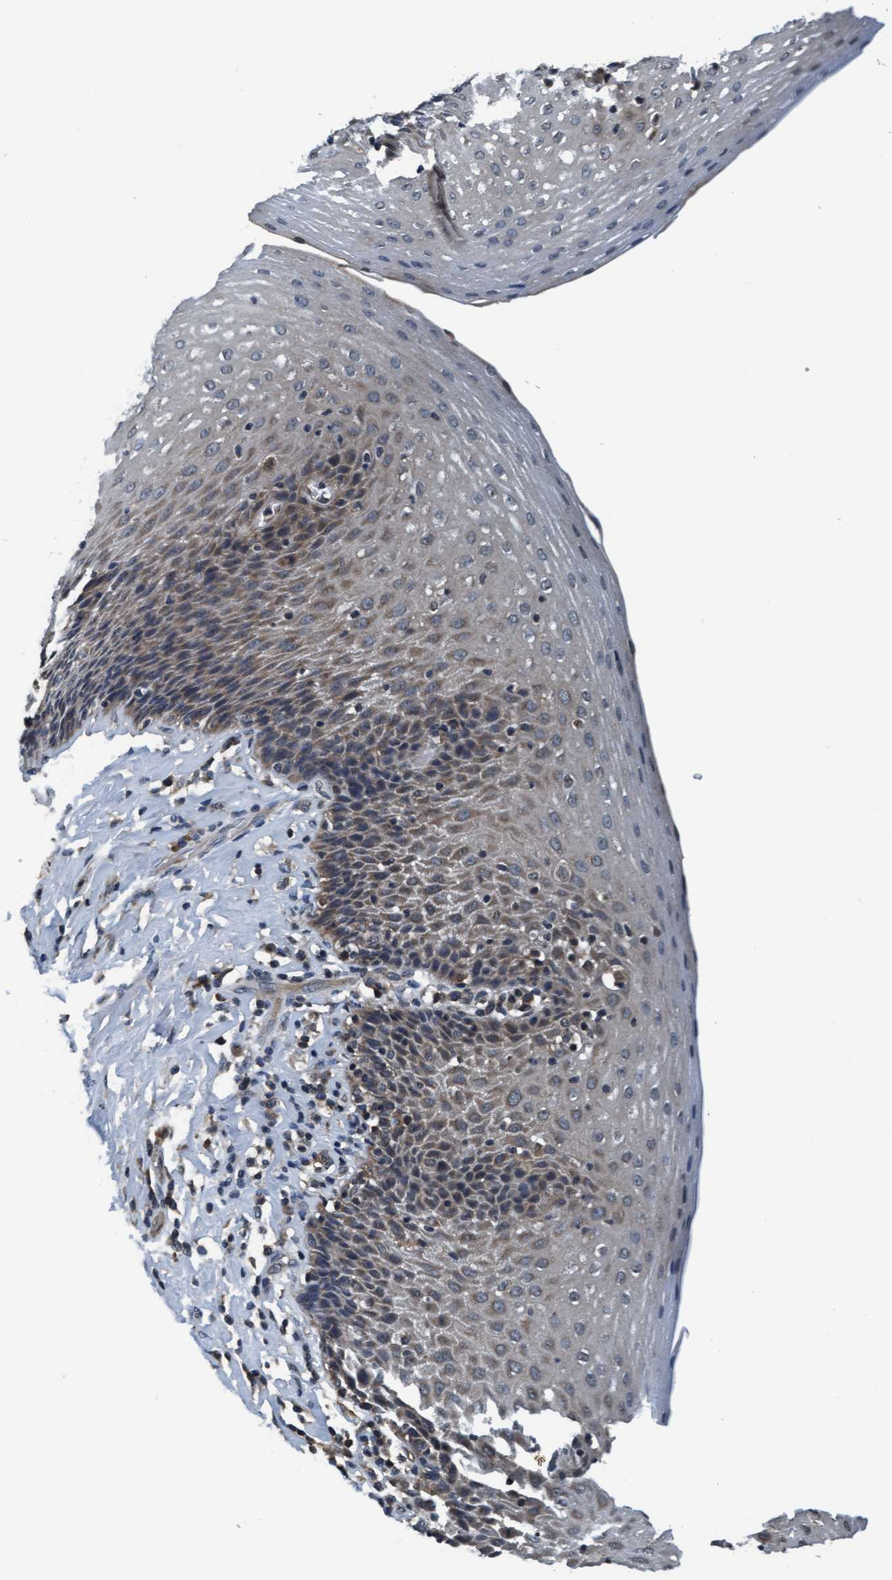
{"staining": {"intensity": "moderate", "quantity": ">75%", "location": "cytoplasmic/membranous"}, "tissue": "esophagus", "cell_type": "Squamous epithelial cells", "image_type": "normal", "snomed": [{"axis": "morphology", "description": "Normal tissue, NOS"}, {"axis": "topography", "description": "Esophagus"}], "caption": "Immunohistochemical staining of unremarkable human esophagus exhibits medium levels of moderate cytoplasmic/membranous expression in approximately >75% of squamous epithelial cells. The staining is performed using DAB (3,3'-diaminobenzidine) brown chromogen to label protein expression. The nuclei are counter-stained blue using hematoxylin.", "gene": "WASF1", "patient": {"sex": "female", "age": 61}}